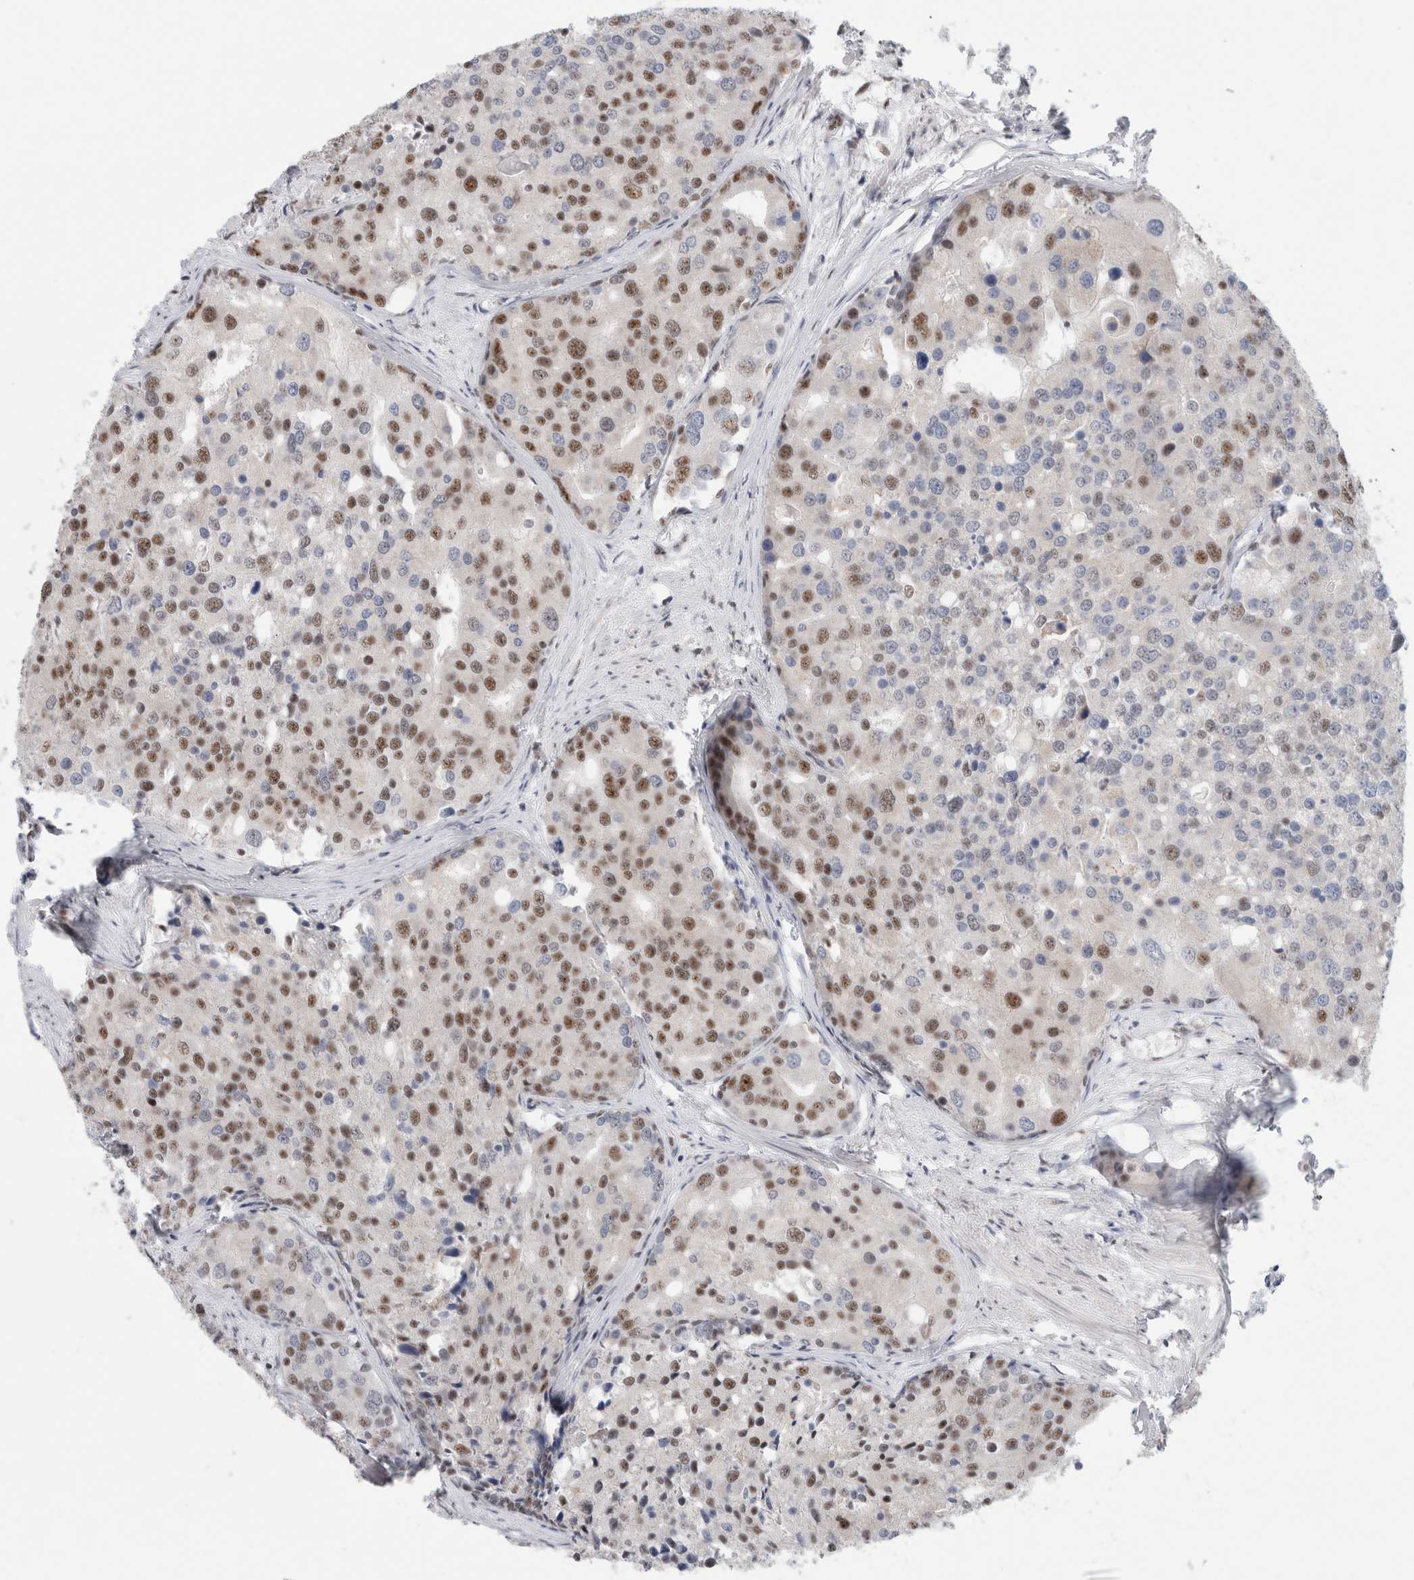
{"staining": {"intensity": "moderate", "quantity": "25%-75%", "location": "nuclear"}, "tissue": "prostate cancer", "cell_type": "Tumor cells", "image_type": "cancer", "snomed": [{"axis": "morphology", "description": "Adenocarcinoma, High grade"}, {"axis": "topography", "description": "Prostate"}], "caption": "Human prostate cancer stained with a protein marker exhibits moderate staining in tumor cells.", "gene": "TRMT12", "patient": {"sex": "male", "age": 50}}